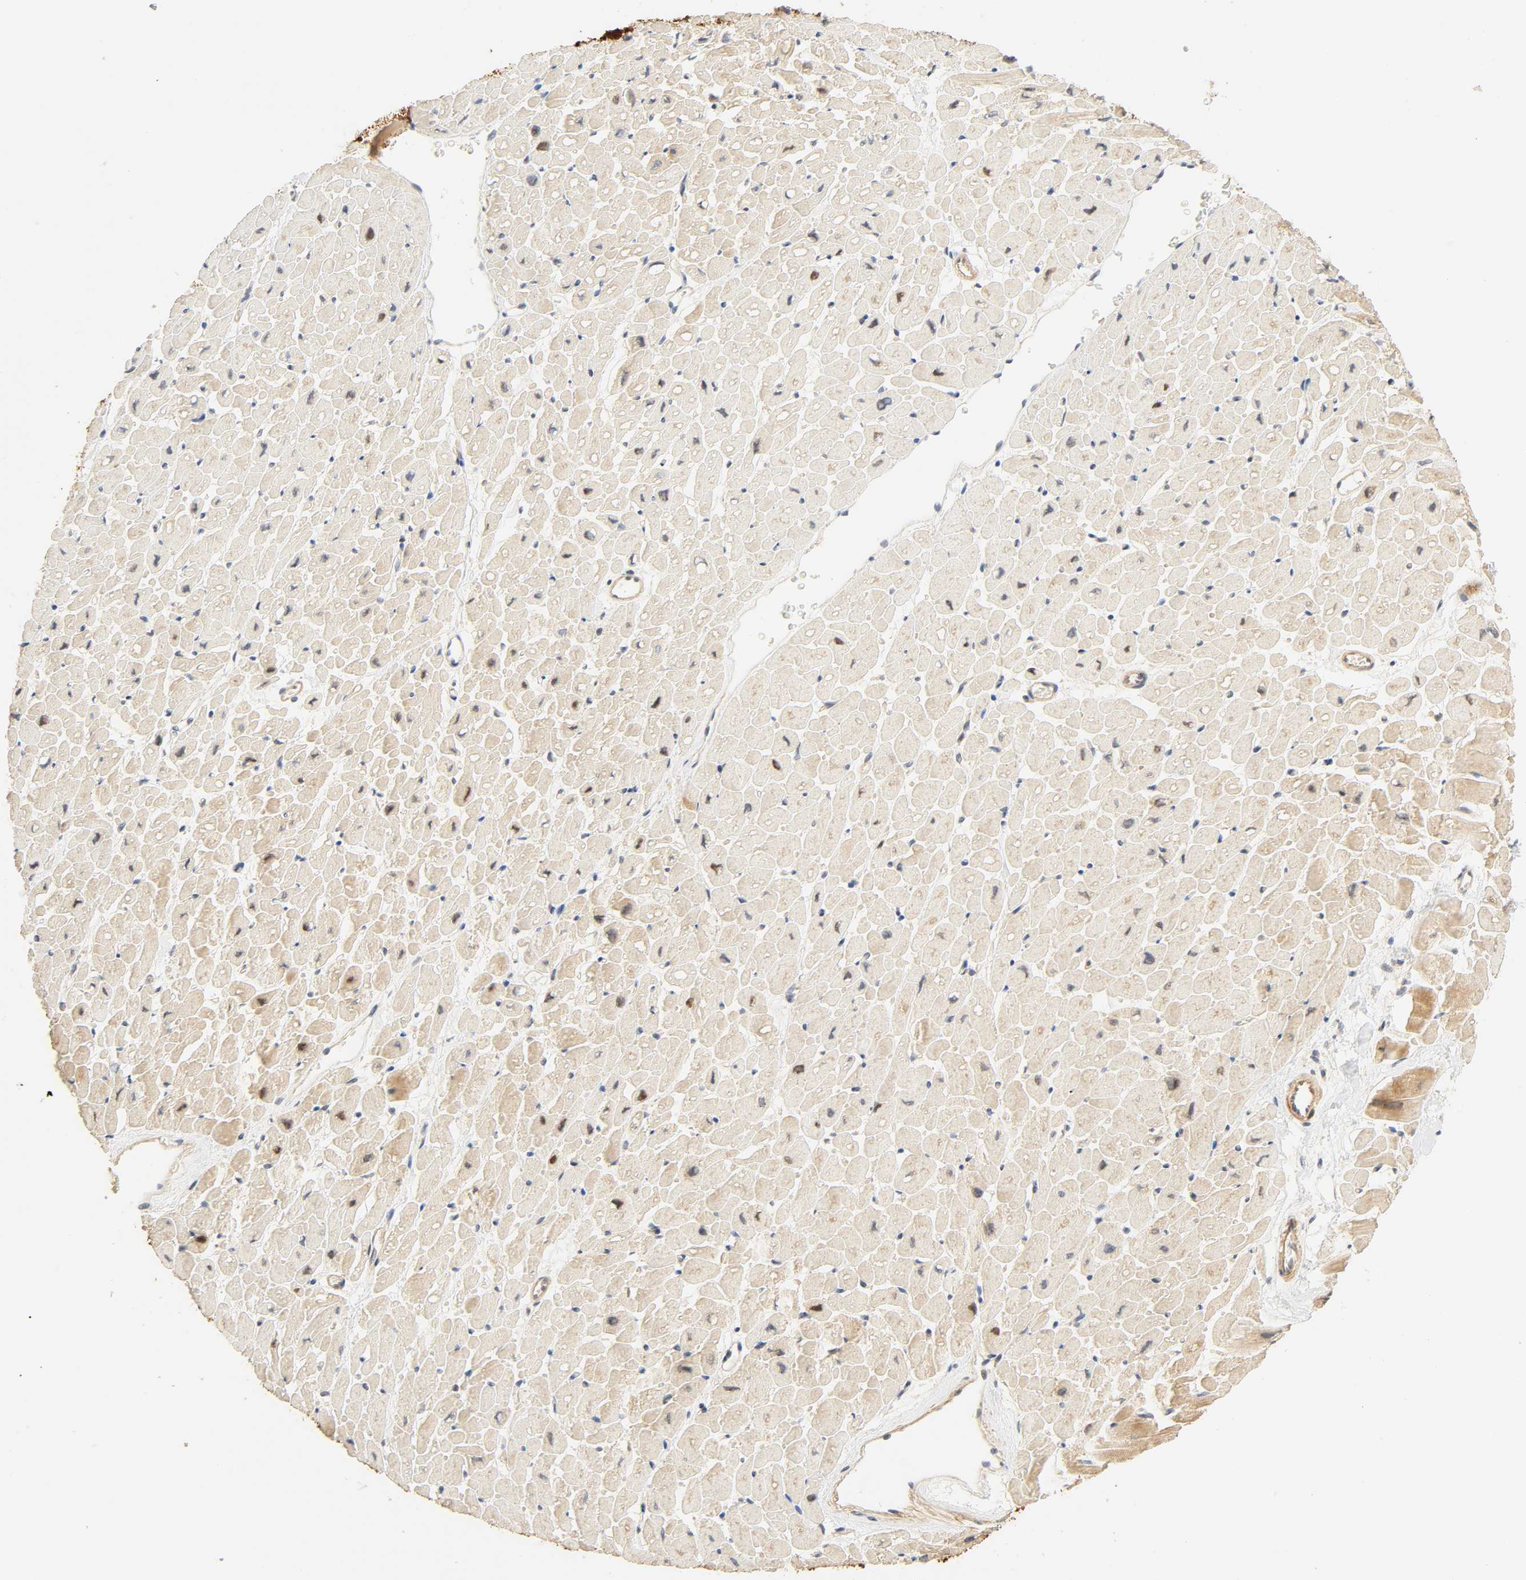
{"staining": {"intensity": "weak", "quantity": "25%-75%", "location": "cytoplasmic/membranous"}, "tissue": "heart muscle", "cell_type": "Cardiomyocytes", "image_type": "normal", "snomed": [{"axis": "morphology", "description": "Normal tissue, NOS"}, {"axis": "topography", "description": "Heart"}], "caption": "IHC of unremarkable human heart muscle demonstrates low levels of weak cytoplasmic/membranous staining in about 25%-75% of cardiomyocytes.", "gene": "CACNA1G", "patient": {"sex": "male", "age": 45}}